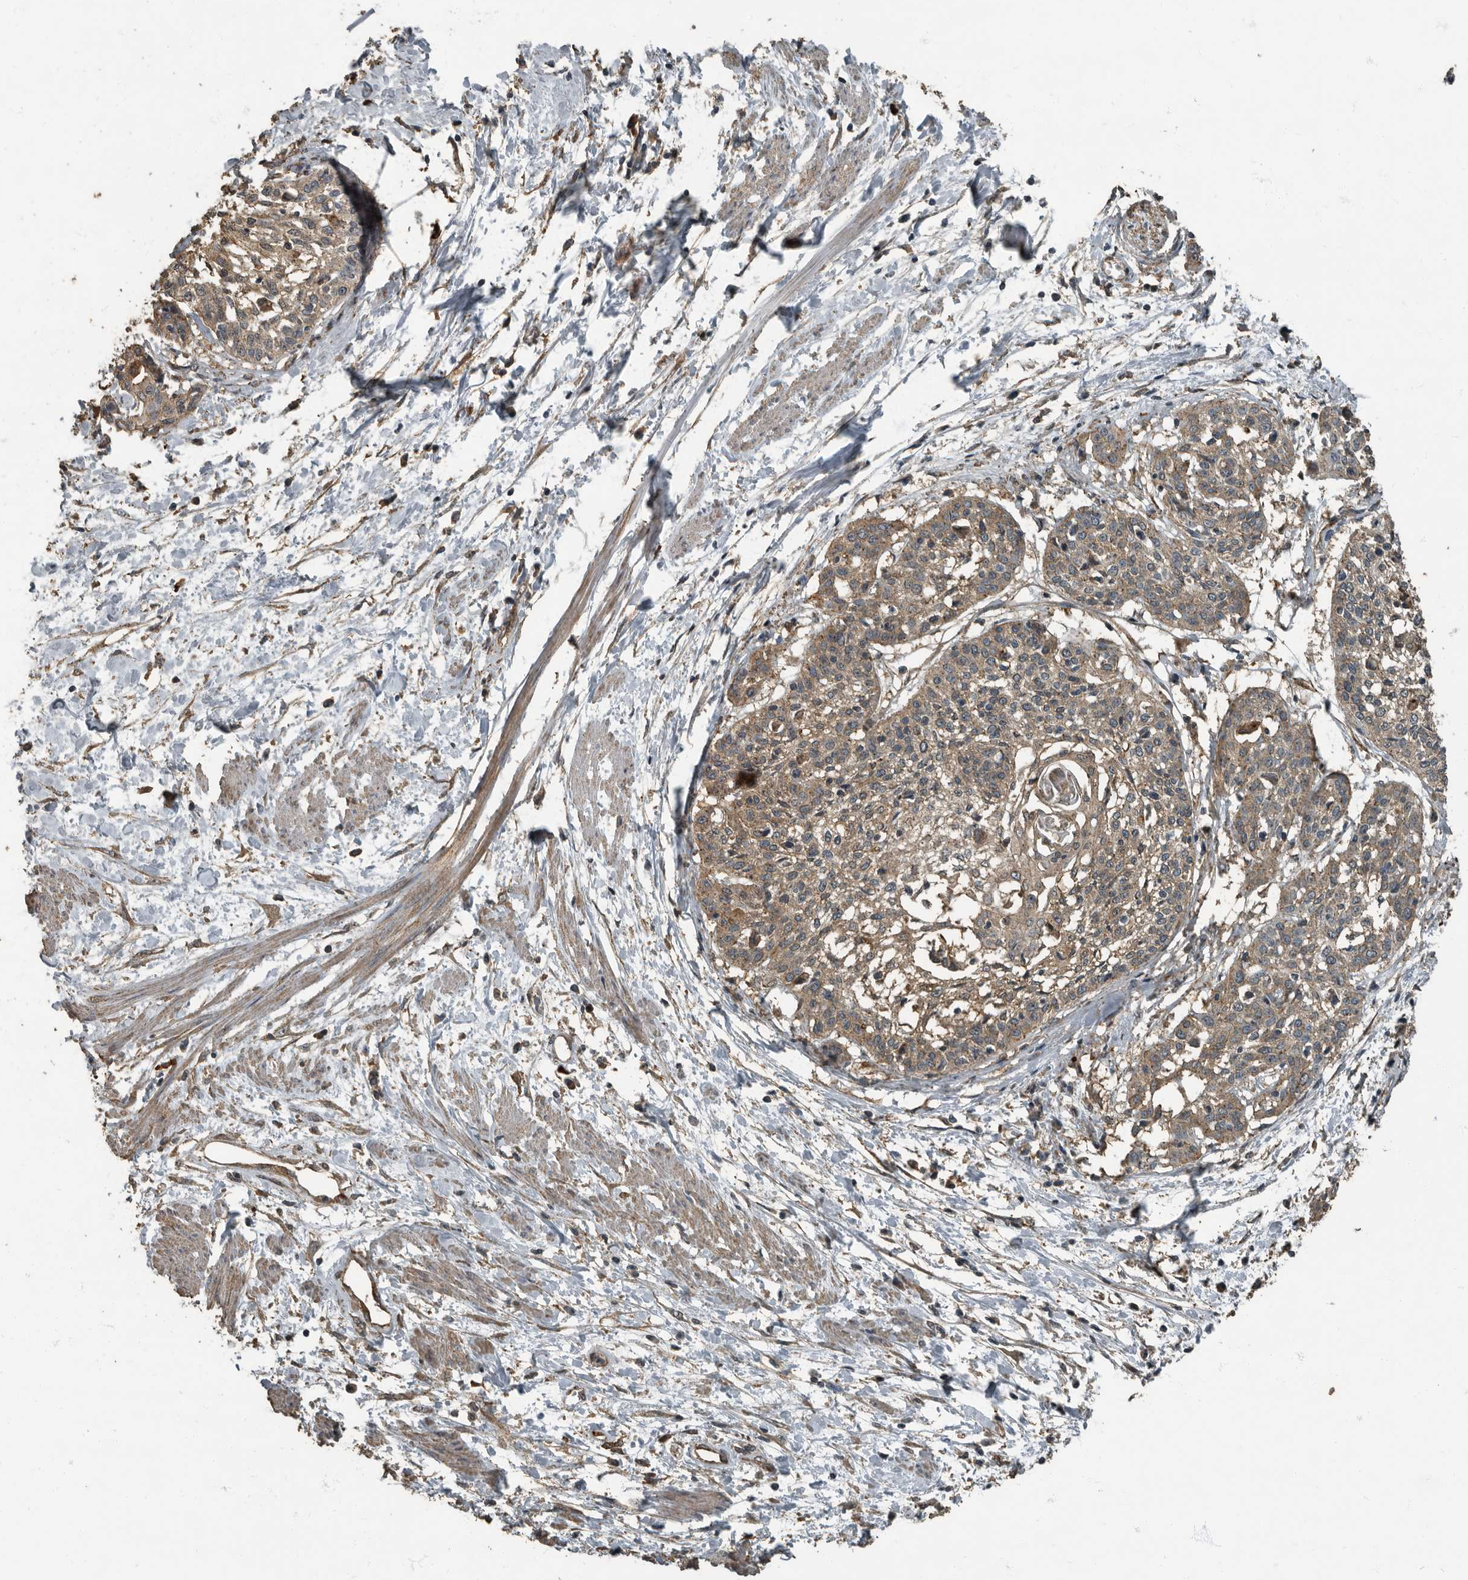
{"staining": {"intensity": "weak", "quantity": ">75%", "location": "cytoplasmic/membranous"}, "tissue": "cervical cancer", "cell_type": "Tumor cells", "image_type": "cancer", "snomed": [{"axis": "morphology", "description": "Squamous cell carcinoma, NOS"}, {"axis": "topography", "description": "Cervix"}], "caption": "Protein expression analysis of cervical cancer (squamous cell carcinoma) demonstrates weak cytoplasmic/membranous positivity in approximately >75% of tumor cells.", "gene": "IL15RA", "patient": {"sex": "female", "age": 57}}